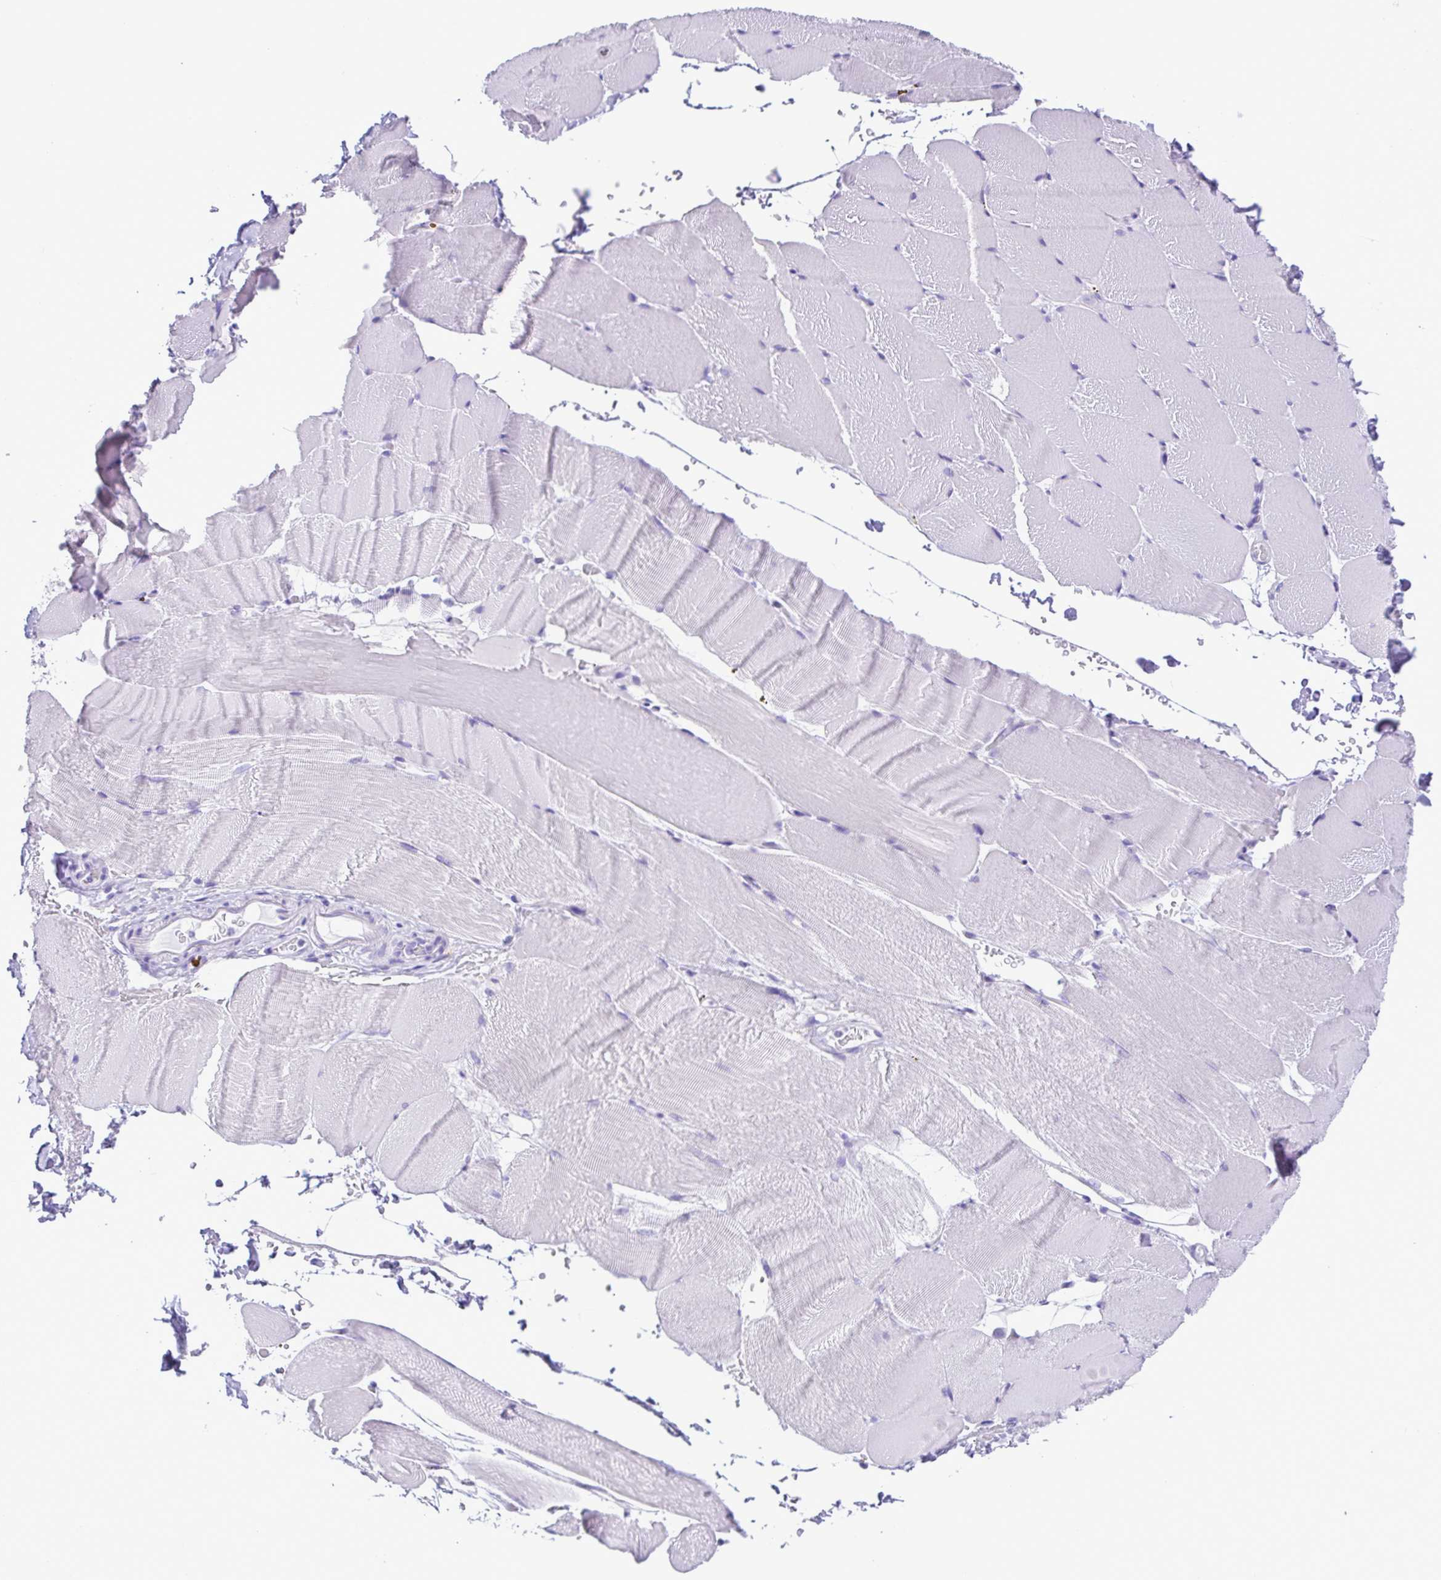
{"staining": {"intensity": "negative", "quantity": "none", "location": "none"}, "tissue": "skeletal muscle", "cell_type": "Myocytes", "image_type": "normal", "snomed": [{"axis": "morphology", "description": "Normal tissue, NOS"}, {"axis": "topography", "description": "Skeletal muscle"}], "caption": "An IHC micrograph of unremarkable skeletal muscle is shown. There is no staining in myocytes of skeletal muscle. The staining is performed using DAB (3,3'-diaminobenzidine) brown chromogen with nuclei counter-stained in using hematoxylin.", "gene": "CASP14", "patient": {"sex": "female", "age": 37}}